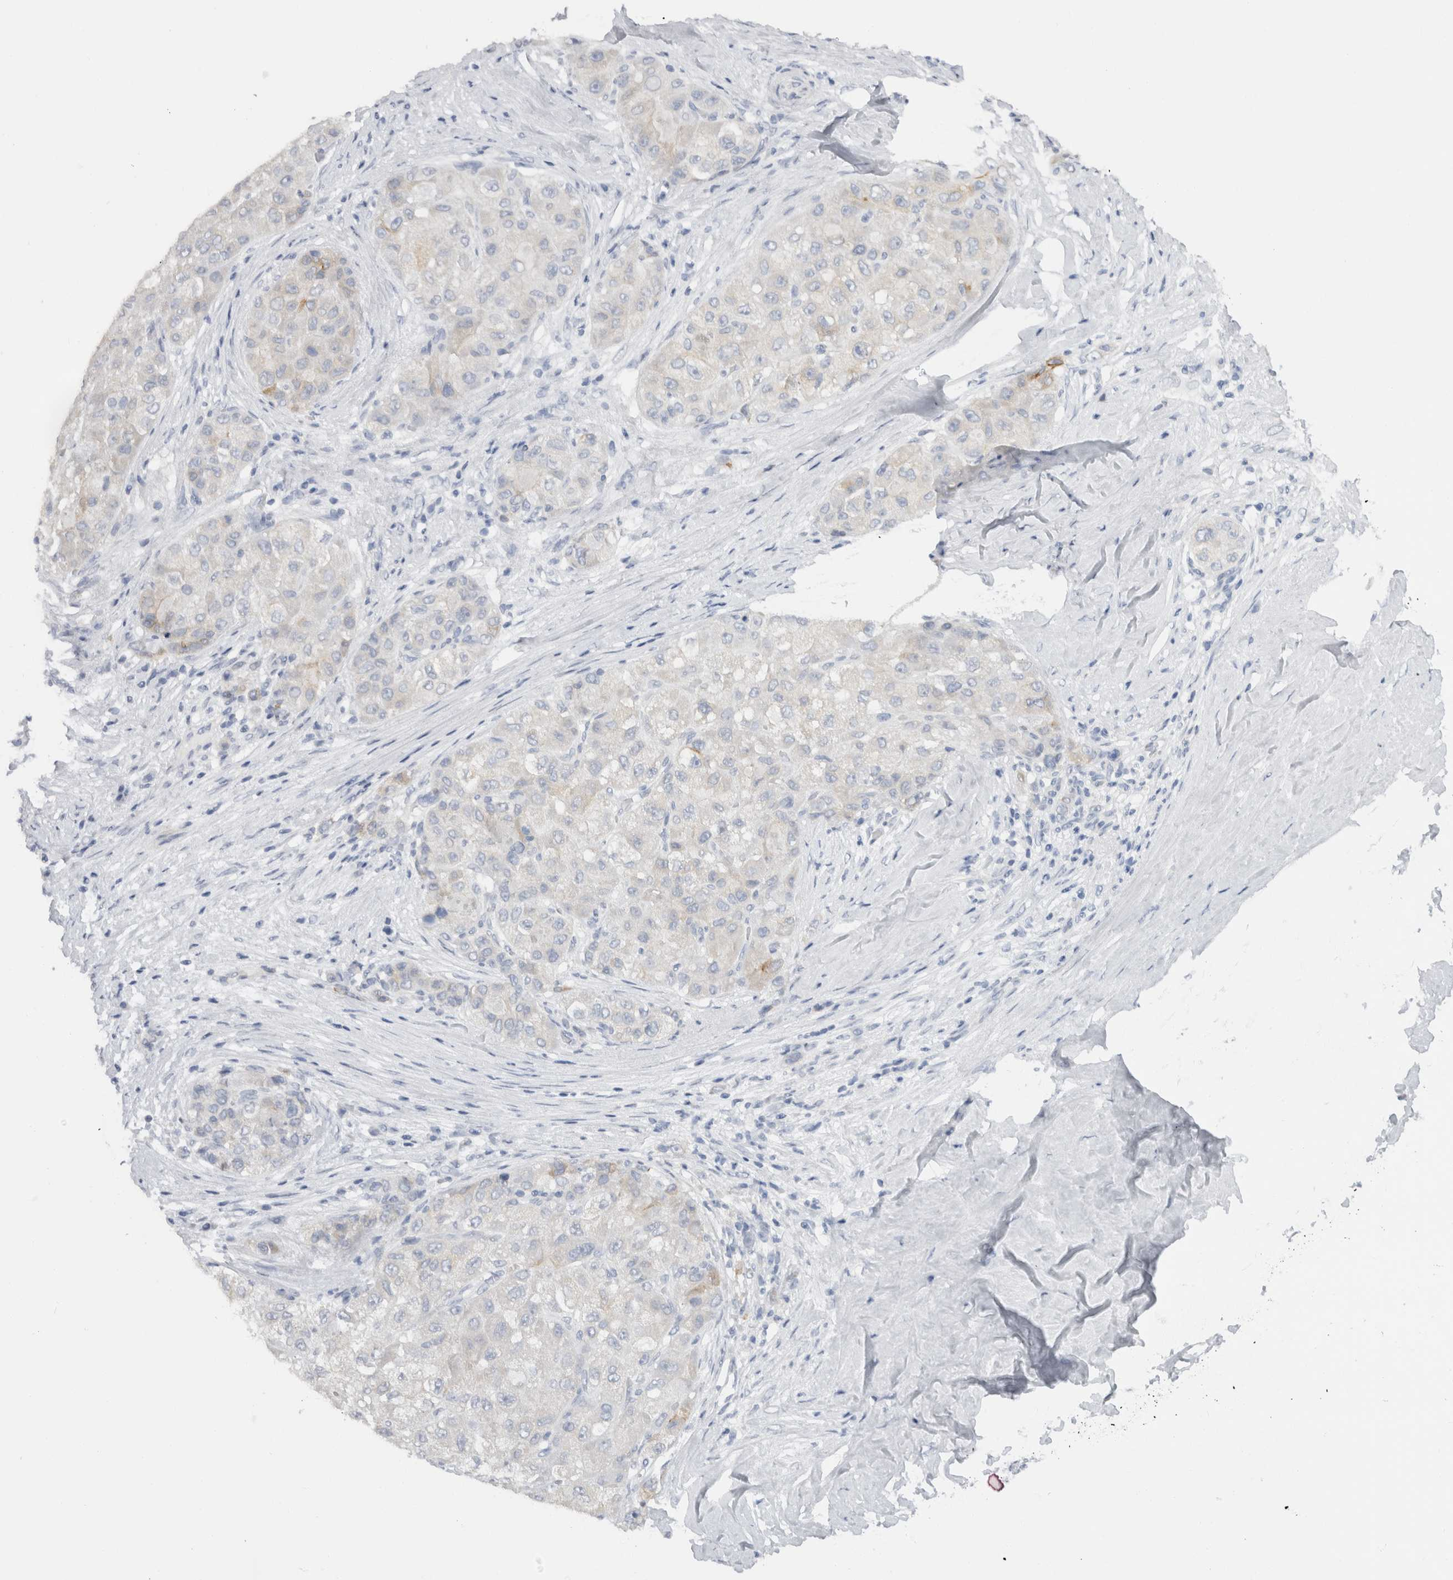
{"staining": {"intensity": "negative", "quantity": "none", "location": "none"}, "tissue": "liver cancer", "cell_type": "Tumor cells", "image_type": "cancer", "snomed": [{"axis": "morphology", "description": "Carcinoma, Hepatocellular, NOS"}, {"axis": "topography", "description": "Liver"}], "caption": "High magnification brightfield microscopy of liver cancer stained with DAB (3,3'-diaminobenzidine) (brown) and counterstained with hematoxylin (blue): tumor cells show no significant expression. (IHC, brightfield microscopy, high magnification).", "gene": "C9orf50", "patient": {"sex": "male", "age": 80}}